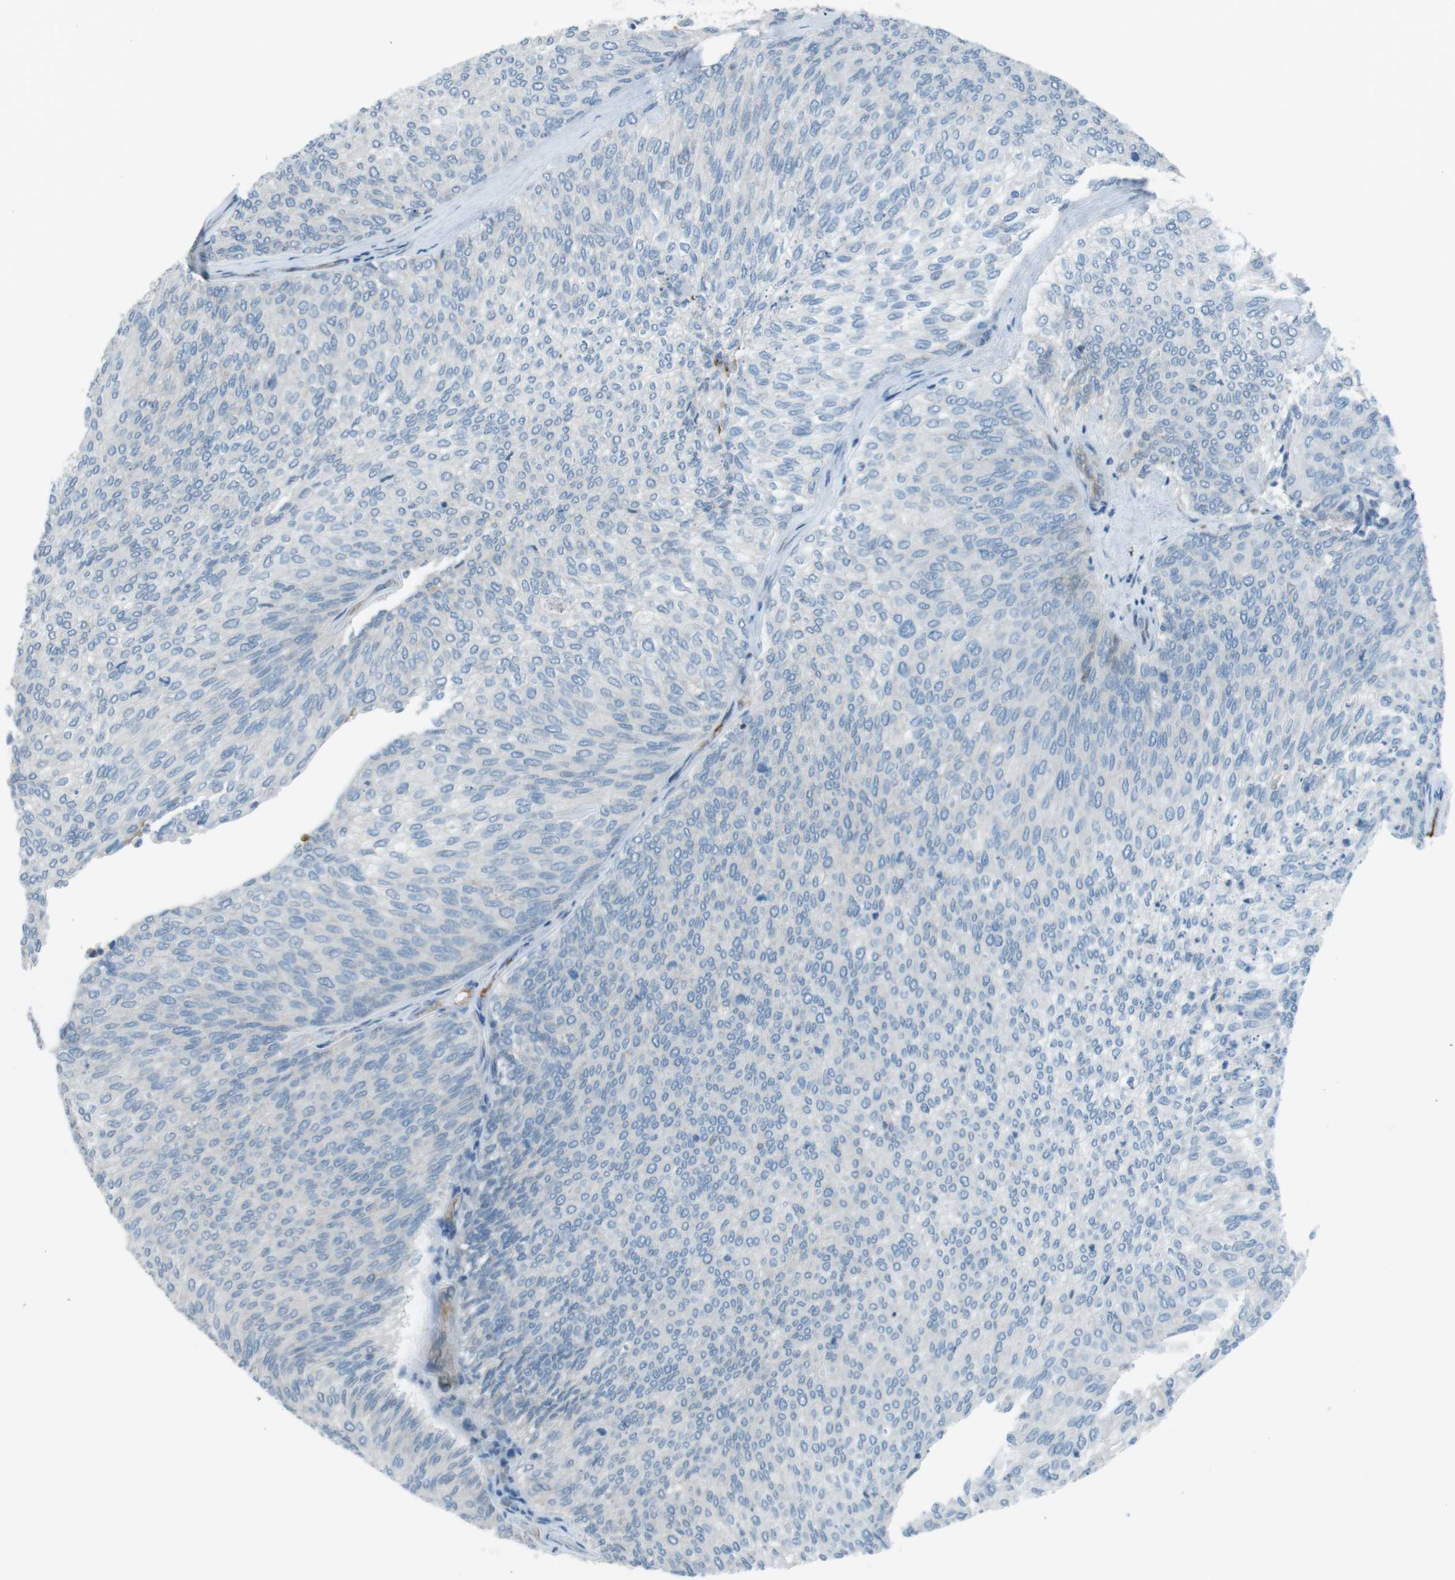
{"staining": {"intensity": "negative", "quantity": "none", "location": "none"}, "tissue": "urothelial cancer", "cell_type": "Tumor cells", "image_type": "cancer", "snomed": [{"axis": "morphology", "description": "Urothelial carcinoma, Low grade"}, {"axis": "topography", "description": "Urinary bladder"}], "caption": "Immunohistochemistry (IHC) photomicrograph of neoplastic tissue: urothelial carcinoma (low-grade) stained with DAB (3,3'-diaminobenzidine) displays no significant protein staining in tumor cells. Brightfield microscopy of immunohistochemistry stained with DAB (brown) and hematoxylin (blue), captured at high magnification.", "gene": "SPTA1", "patient": {"sex": "female", "age": 79}}